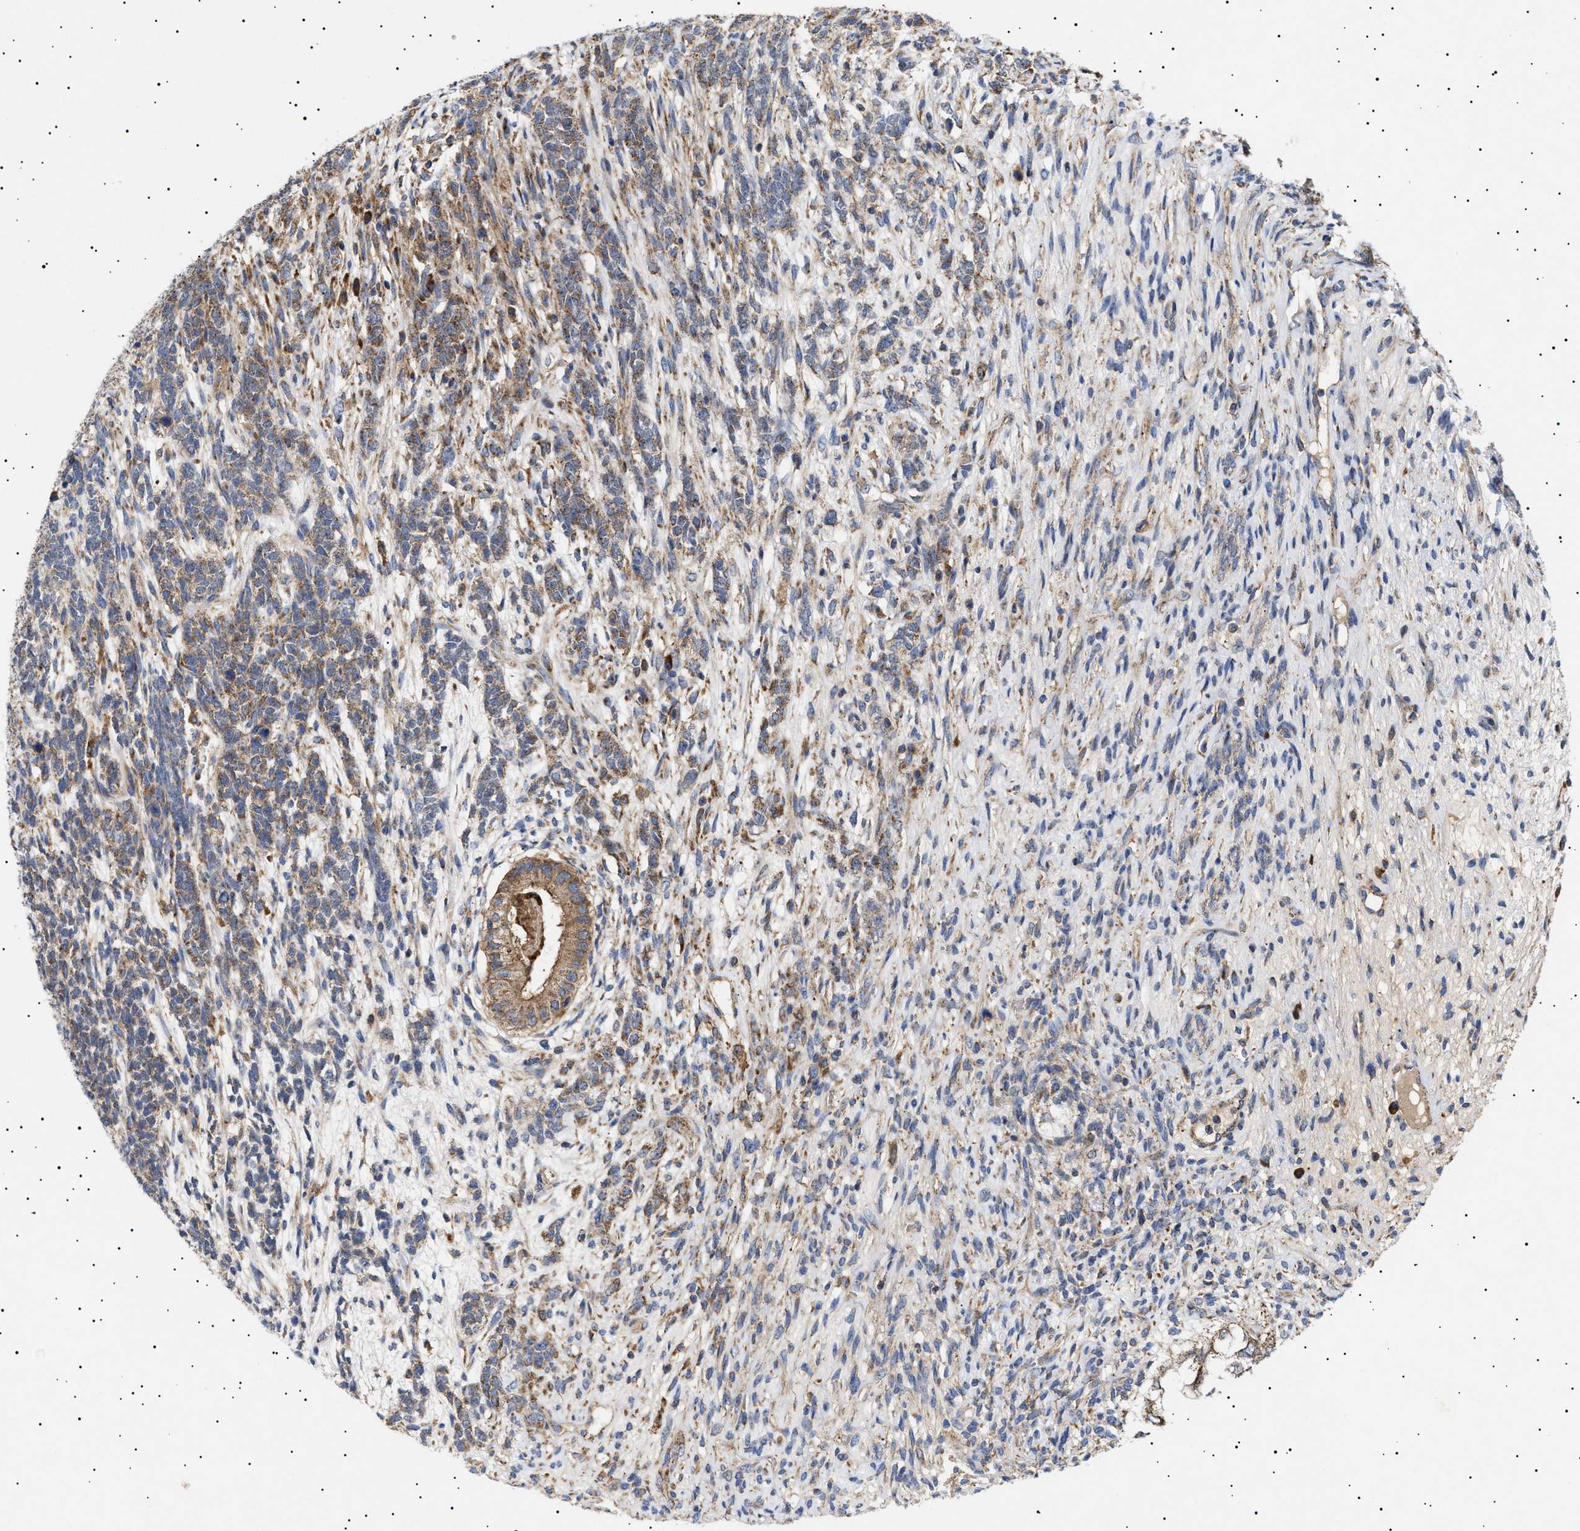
{"staining": {"intensity": "weak", "quantity": ">75%", "location": "cytoplasmic/membranous"}, "tissue": "testis cancer", "cell_type": "Tumor cells", "image_type": "cancer", "snomed": [{"axis": "morphology", "description": "Seminoma, NOS"}, {"axis": "topography", "description": "Testis"}], "caption": "A brown stain shows weak cytoplasmic/membranous positivity of a protein in testis cancer tumor cells.", "gene": "MRPL10", "patient": {"sex": "male", "age": 28}}